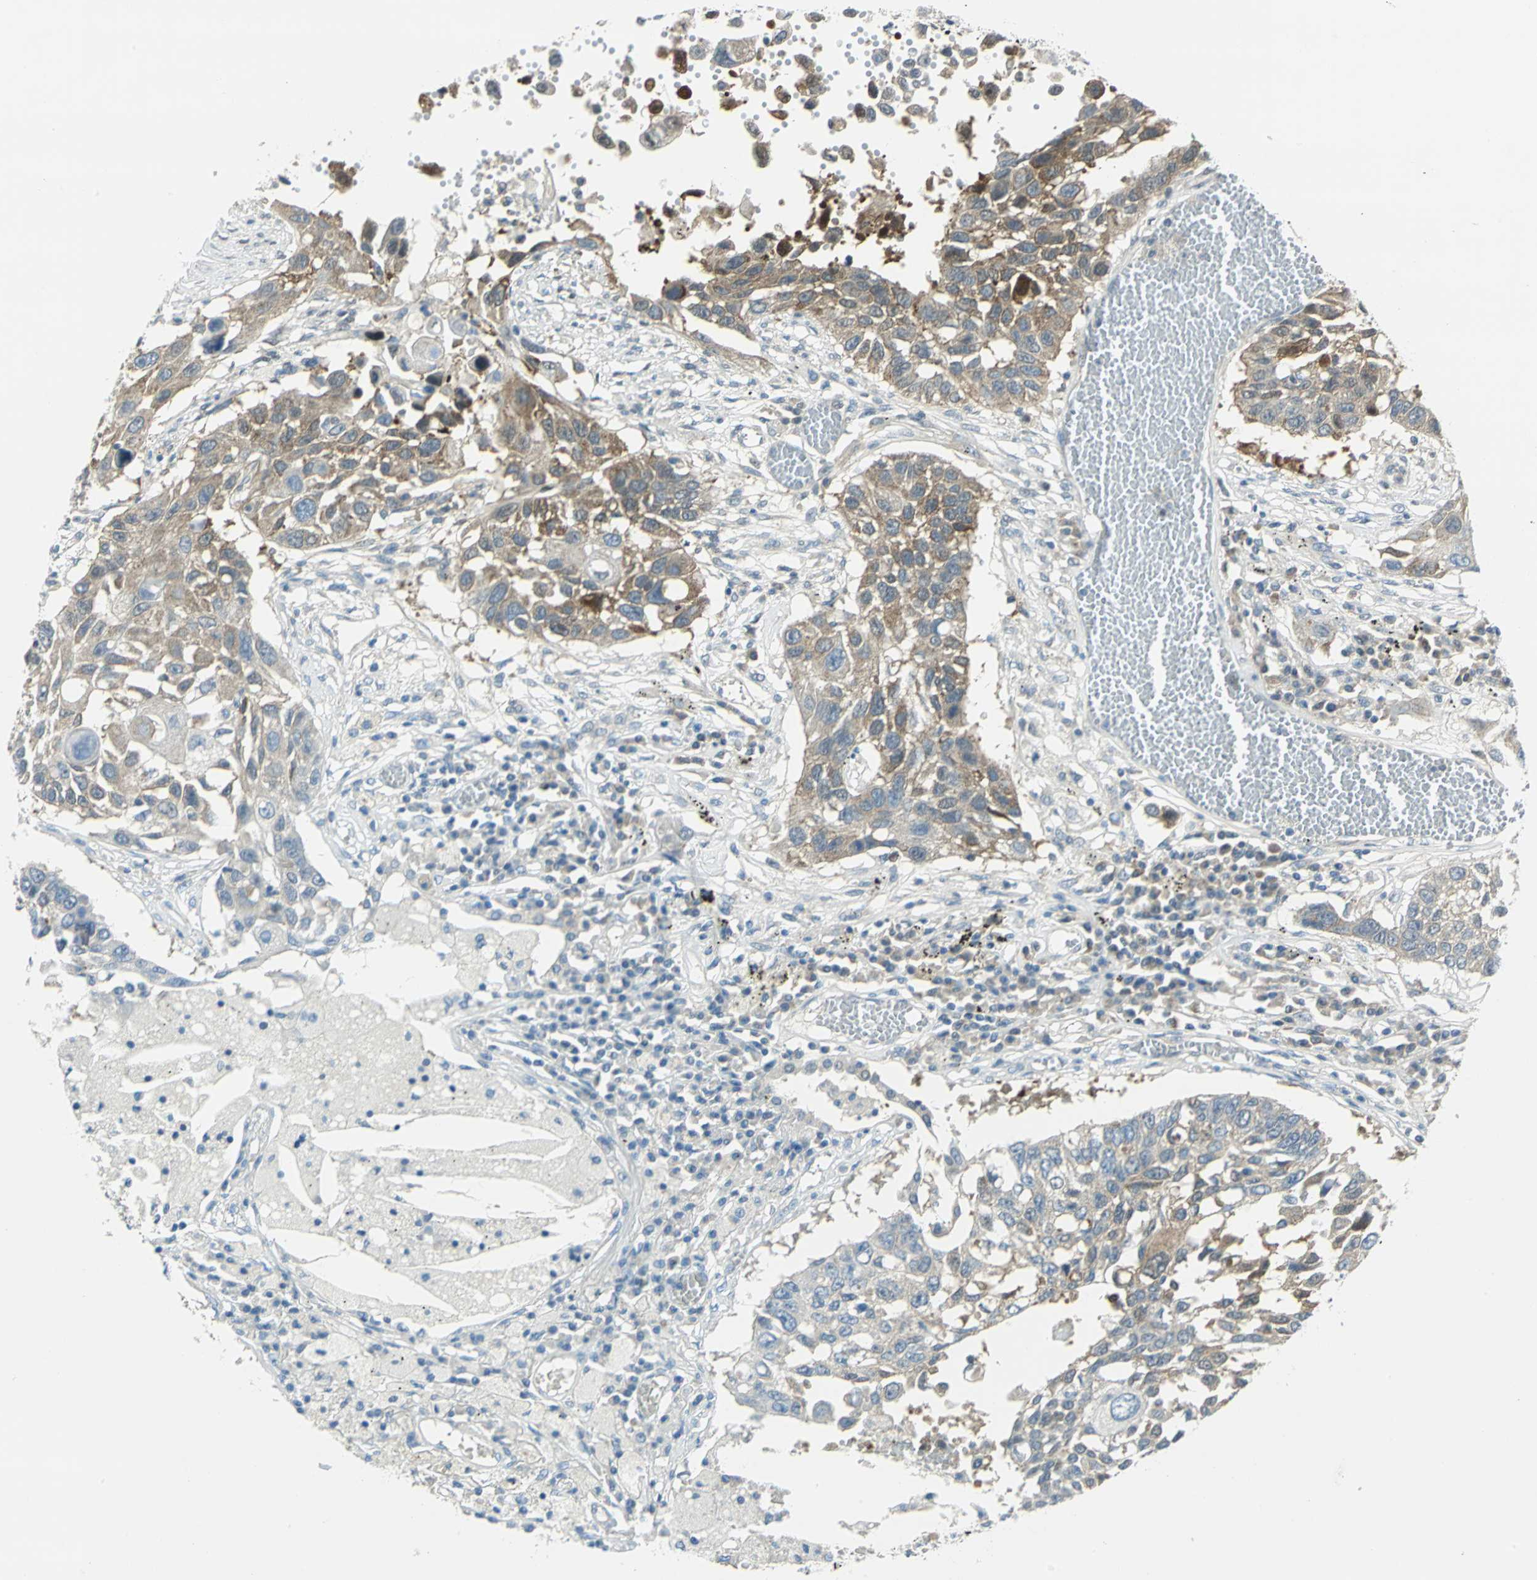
{"staining": {"intensity": "weak", "quantity": "25%-75%", "location": "cytoplasmic/membranous"}, "tissue": "lung cancer", "cell_type": "Tumor cells", "image_type": "cancer", "snomed": [{"axis": "morphology", "description": "Squamous cell carcinoma, NOS"}, {"axis": "topography", "description": "Lung"}], "caption": "This image reveals immunohistochemistry (IHC) staining of lung cancer, with low weak cytoplasmic/membranous expression in approximately 25%-75% of tumor cells.", "gene": "ALDOA", "patient": {"sex": "male", "age": 71}}